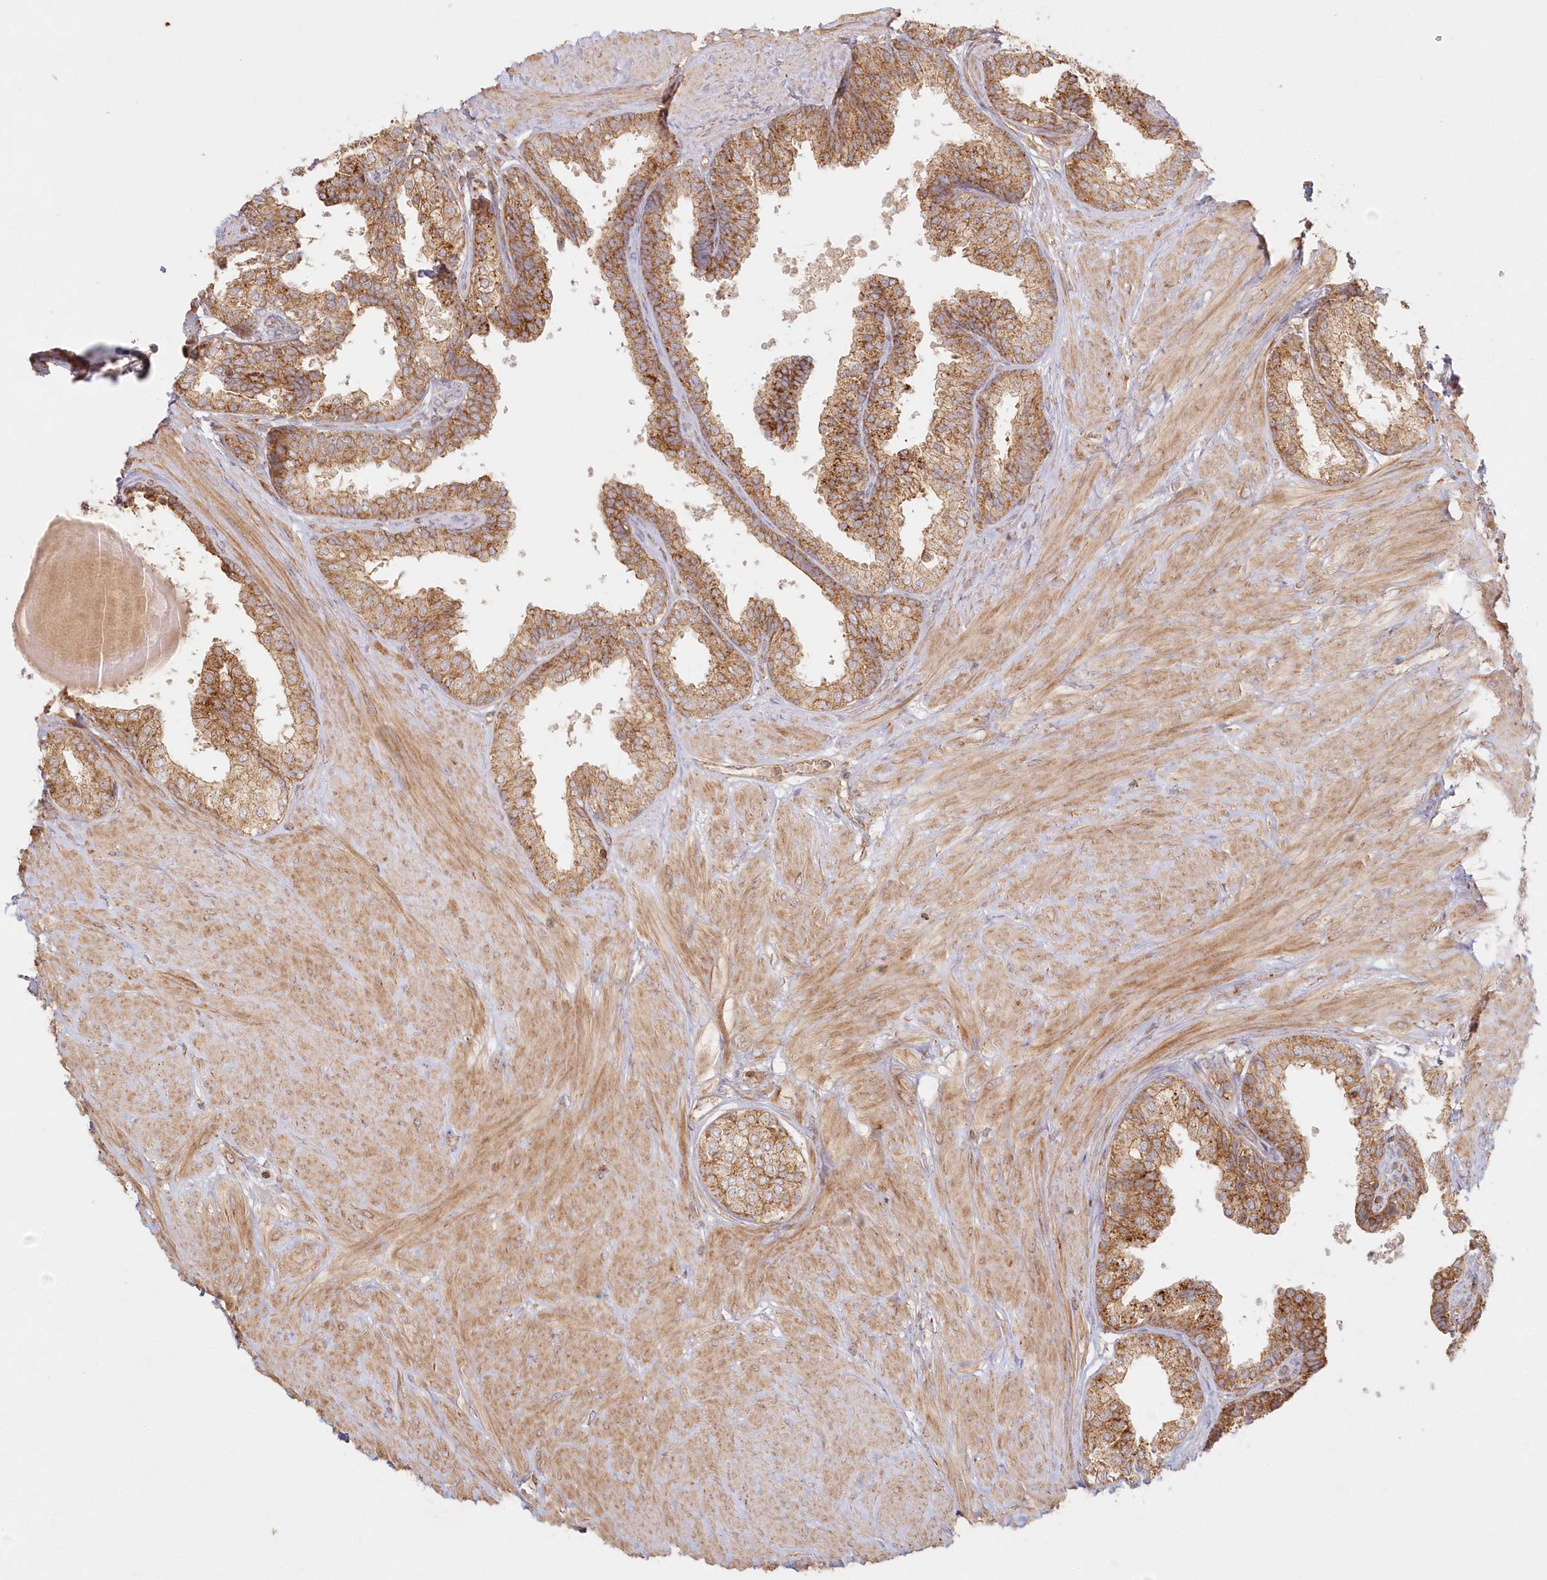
{"staining": {"intensity": "strong", "quantity": ">75%", "location": "cytoplasmic/membranous"}, "tissue": "prostate", "cell_type": "Glandular cells", "image_type": "normal", "snomed": [{"axis": "morphology", "description": "Normal tissue, NOS"}, {"axis": "topography", "description": "Prostate"}], "caption": "Protein staining of unremarkable prostate reveals strong cytoplasmic/membranous expression in about >75% of glandular cells.", "gene": "KIAA0232", "patient": {"sex": "male", "age": 48}}